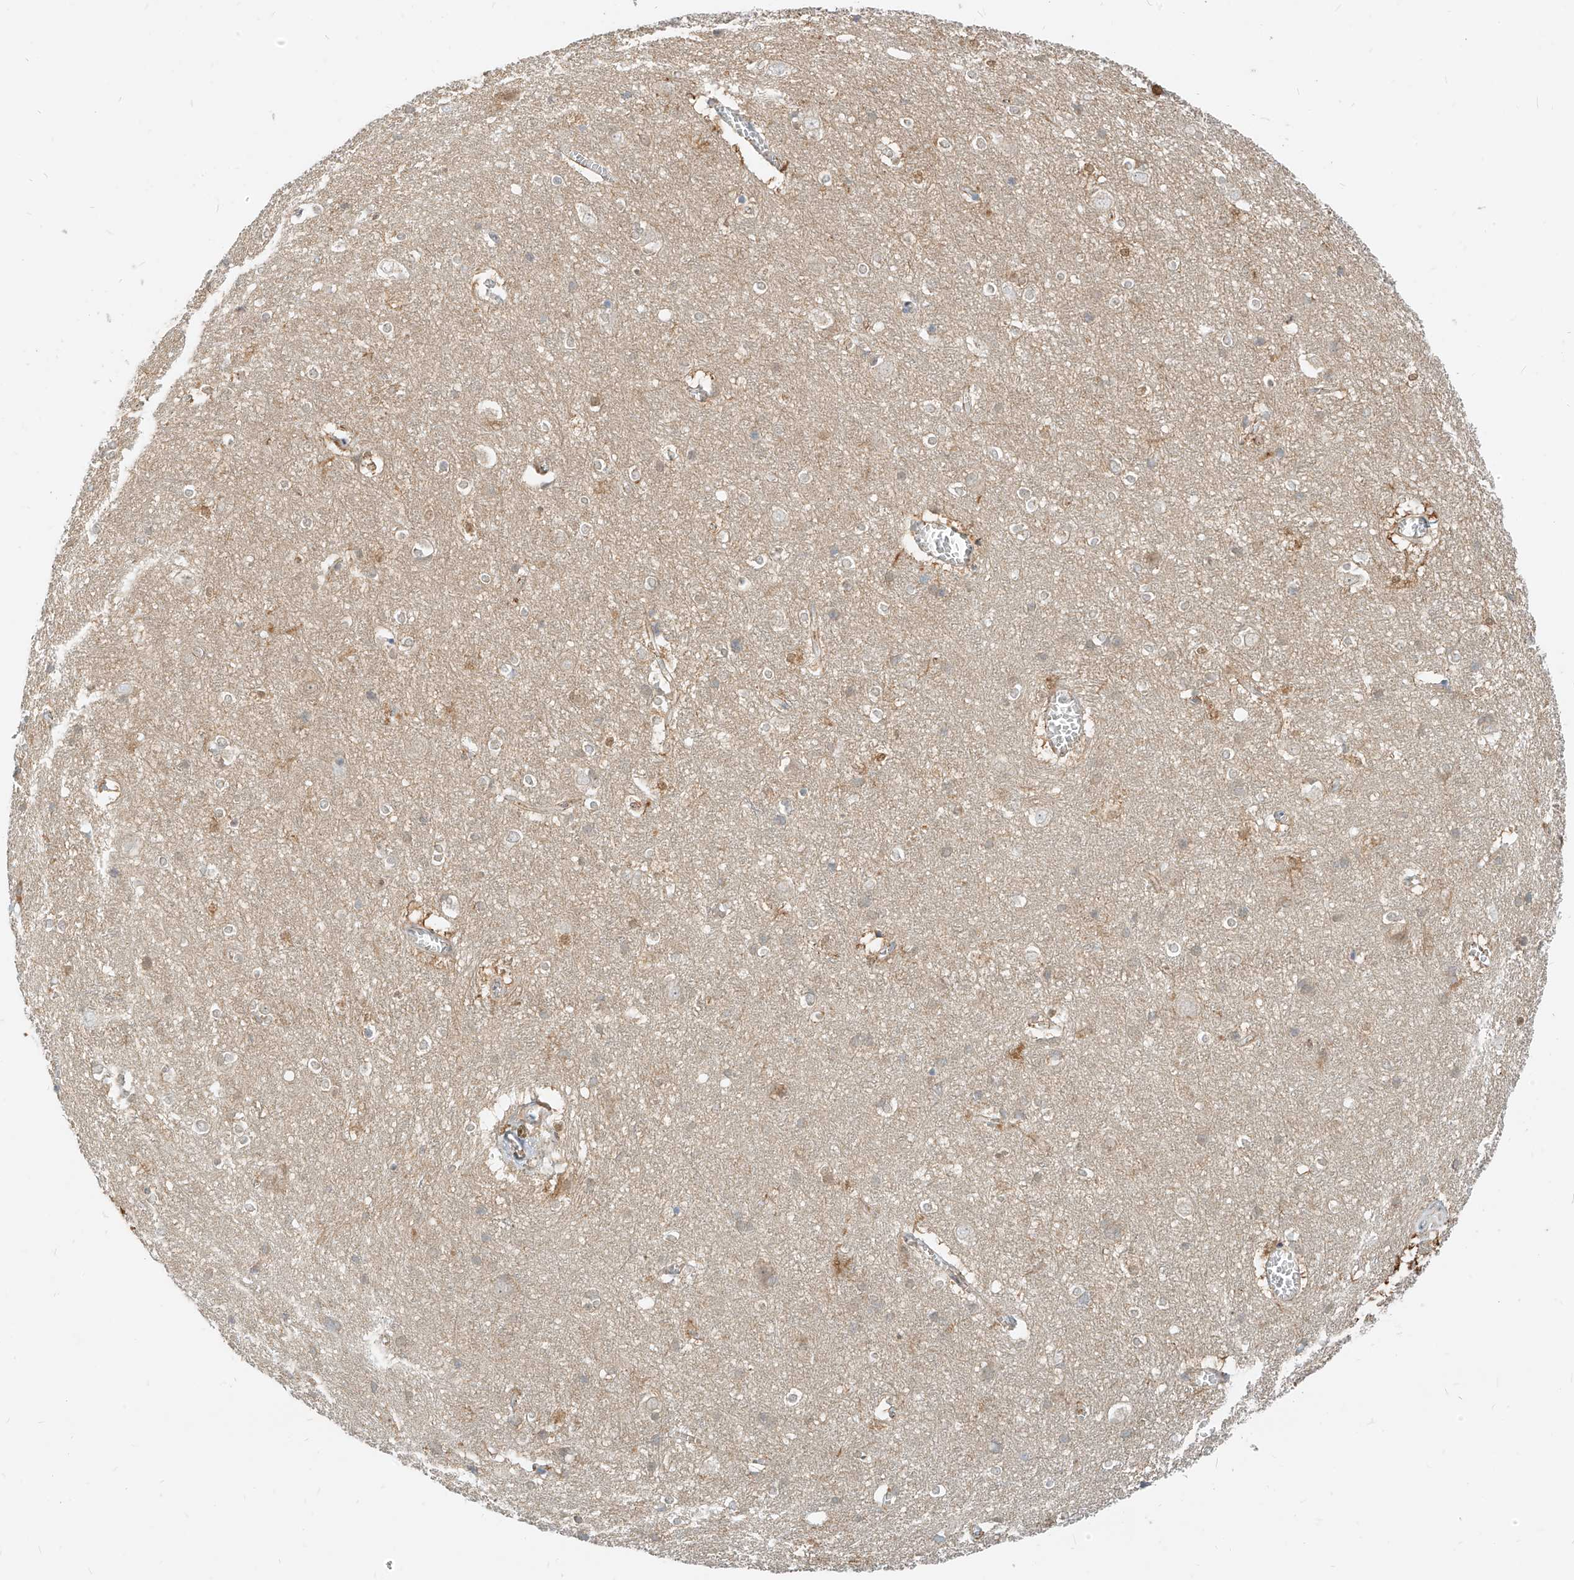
{"staining": {"intensity": "weak", "quantity": ">75%", "location": "cytoplasmic/membranous"}, "tissue": "cerebral cortex", "cell_type": "Endothelial cells", "image_type": "normal", "snomed": [{"axis": "morphology", "description": "Normal tissue, NOS"}, {"axis": "topography", "description": "Cerebral cortex"}], "caption": "Protein analysis of normal cerebral cortex reveals weak cytoplasmic/membranous staining in approximately >75% of endothelial cells. Nuclei are stained in blue.", "gene": "PGD", "patient": {"sex": "male", "age": 54}}